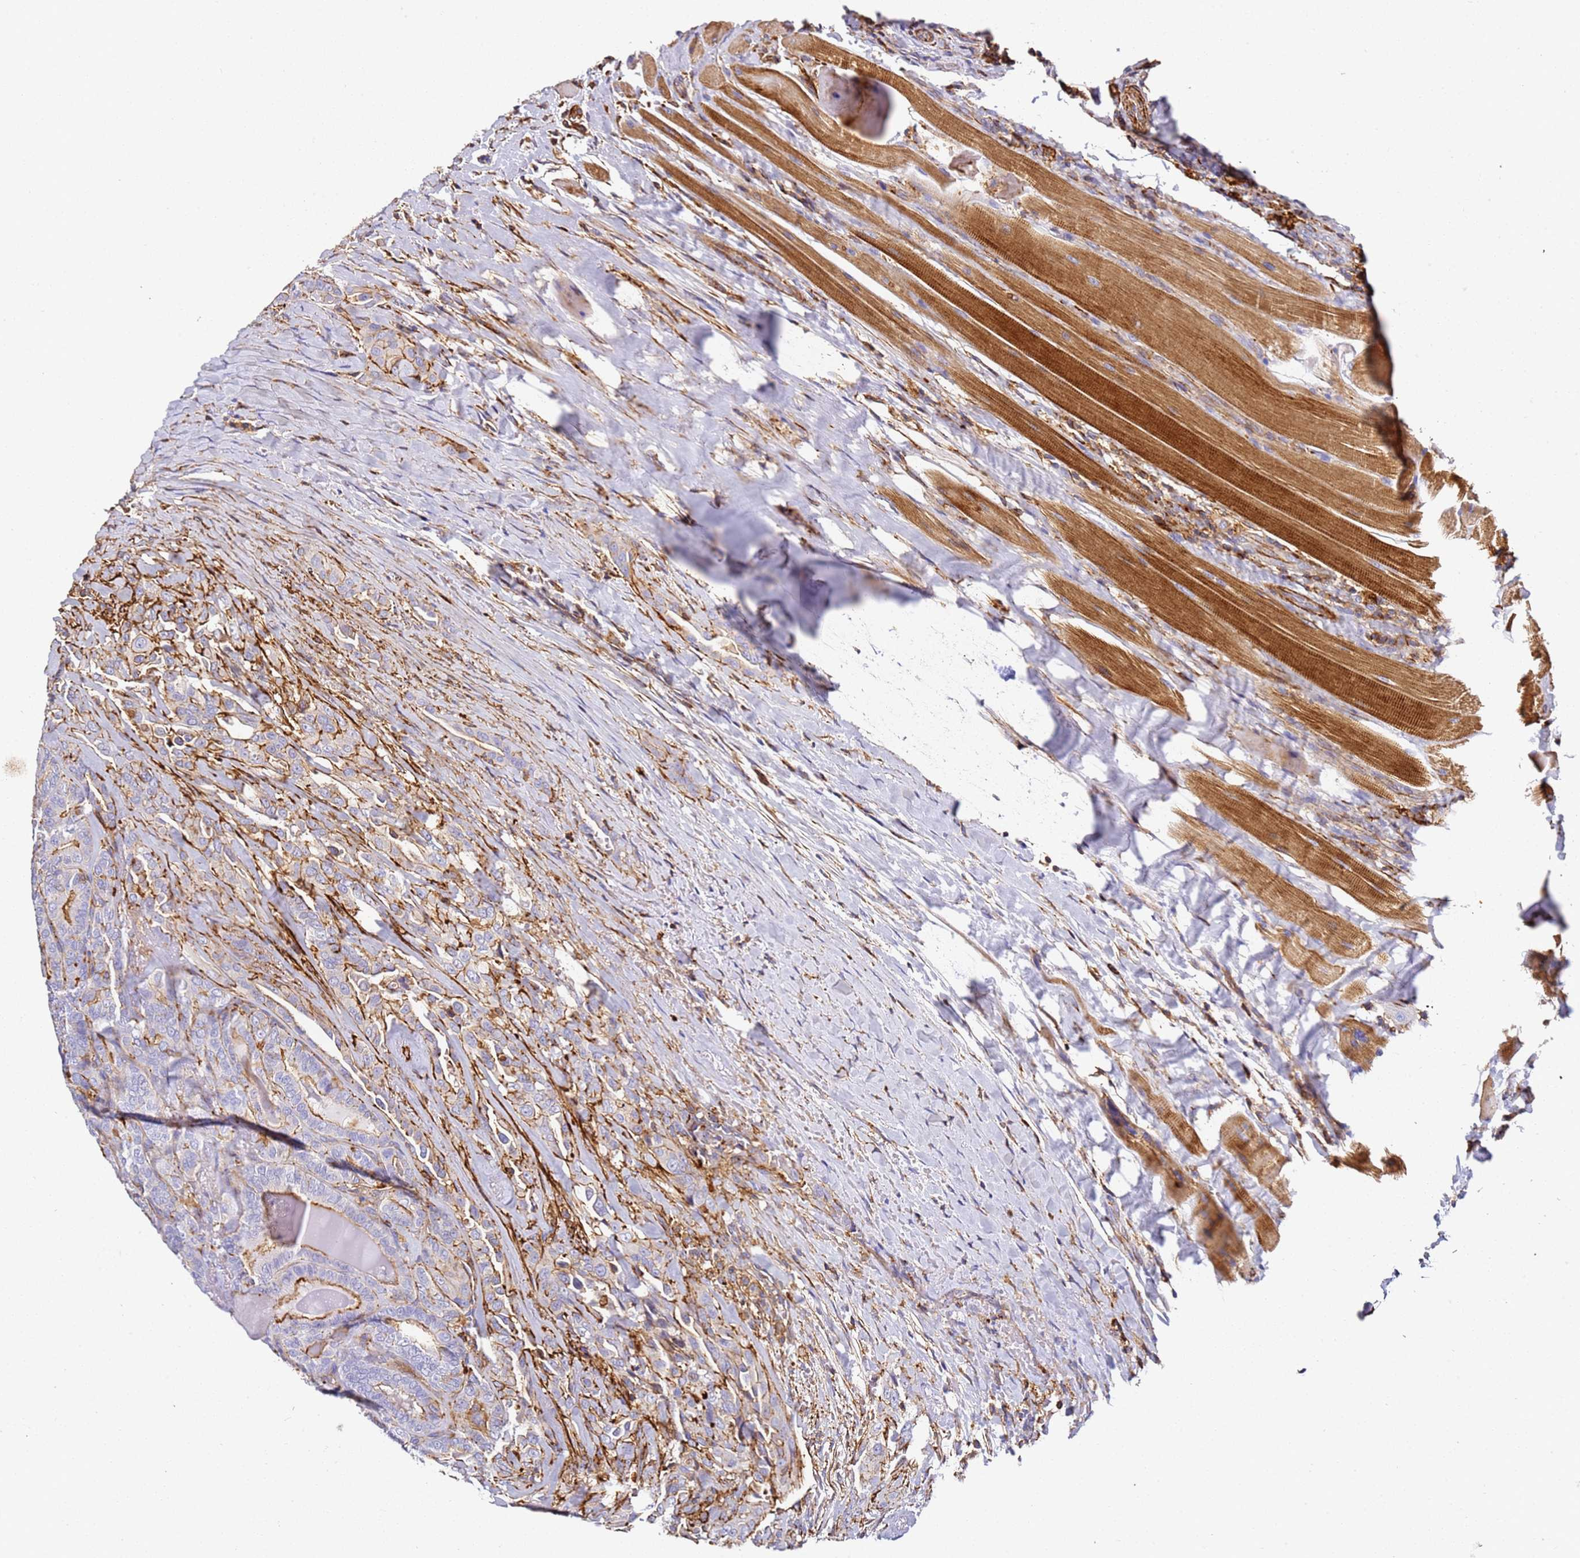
{"staining": {"intensity": "moderate", "quantity": "25%-75%", "location": "cytoplasmic/membranous"}, "tissue": "thyroid cancer", "cell_type": "Tumor cells", "image_type": "cancer", "snomed": [{"axis": "morphology", "description": "Papillary adenocarcinoma, NOS"}, {"axis": "topography", "description": "Thyroid gland"}], "caption": "A high-resolution histopathology image shows immunohistochemistry staining of papillary adenocarcinoma (thyroid), which exhibits moderate cytoplasmic/membranous staining in about 25%-75% of tumor cells.", "gene": "ZNF671", "patient": {"sex": "male", "age": 61}}